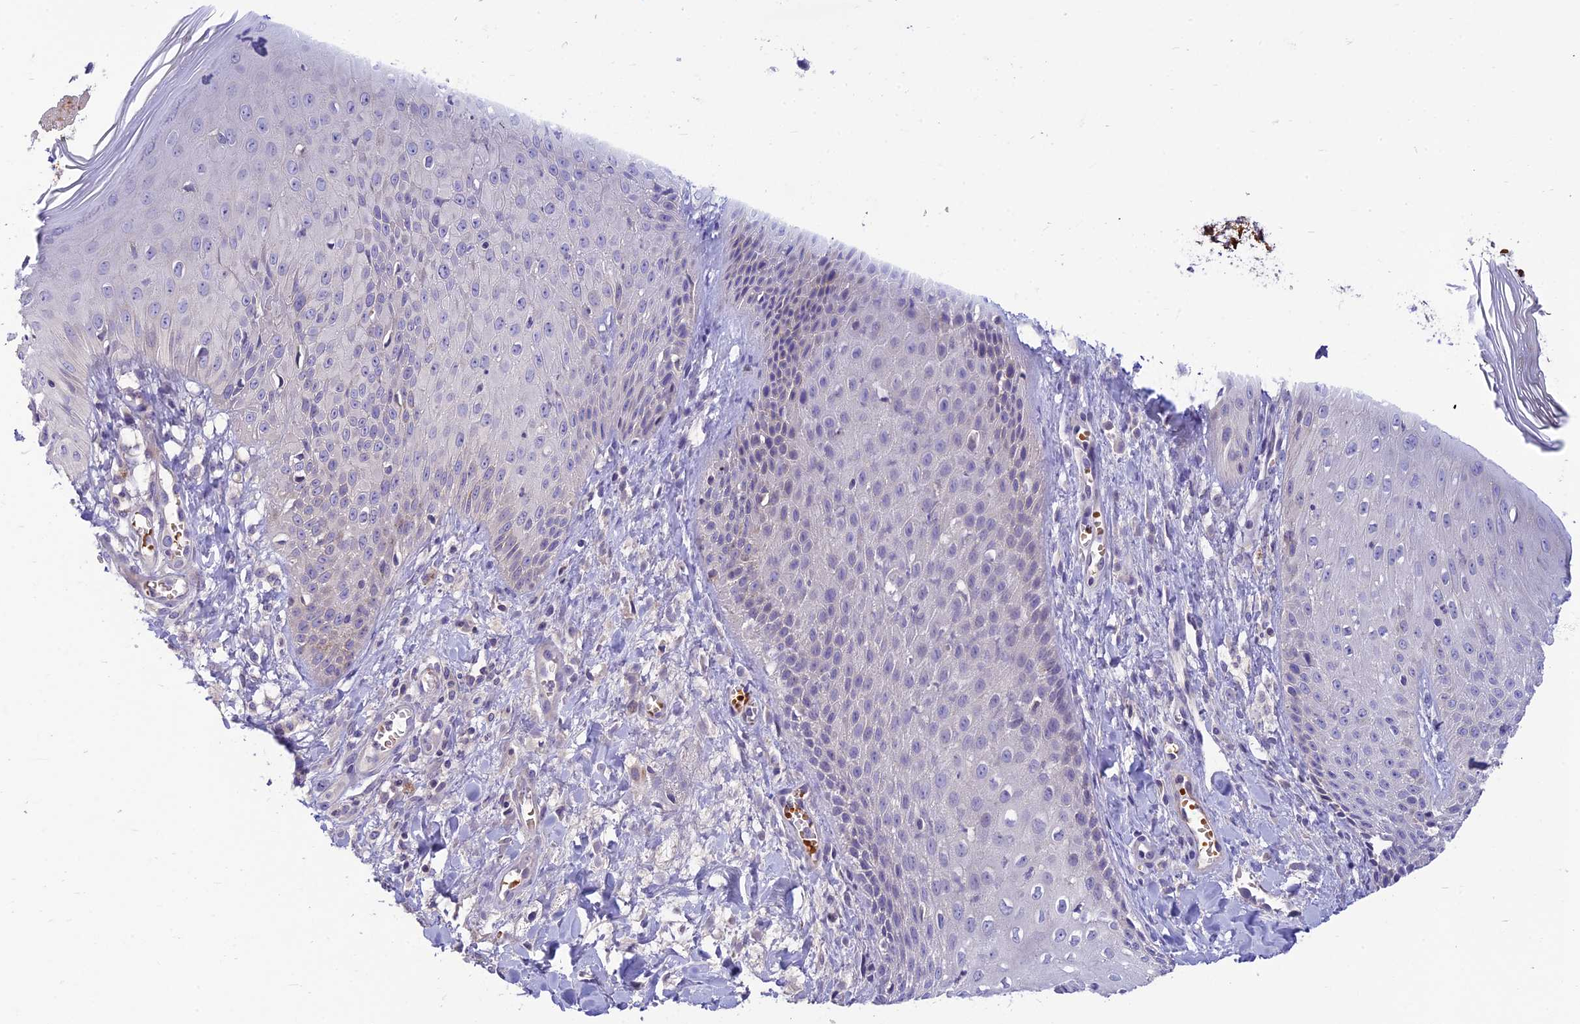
{"staining": {"intensity": "negative", "quantity": "none", "location": "none"}, "tissue": "skin", "cell_type": "Epidermal cells", "image_type": "normal", "snomed": [{"axis": "morphology", "description": "Normal tissue, NOS"}, {"axis": "morphology", "description": "Inflammation, NOS"}, {"axis": "topography", "description": "Soft tissue"}, {"axis": "topography", "description": "Anal"}], "caption": "Immunohistochemistry of unremarkable human skin displays no positivity in epidermal cells.", "gene": "CLIP4", "patient": {"sex": "female", "age": 15}}